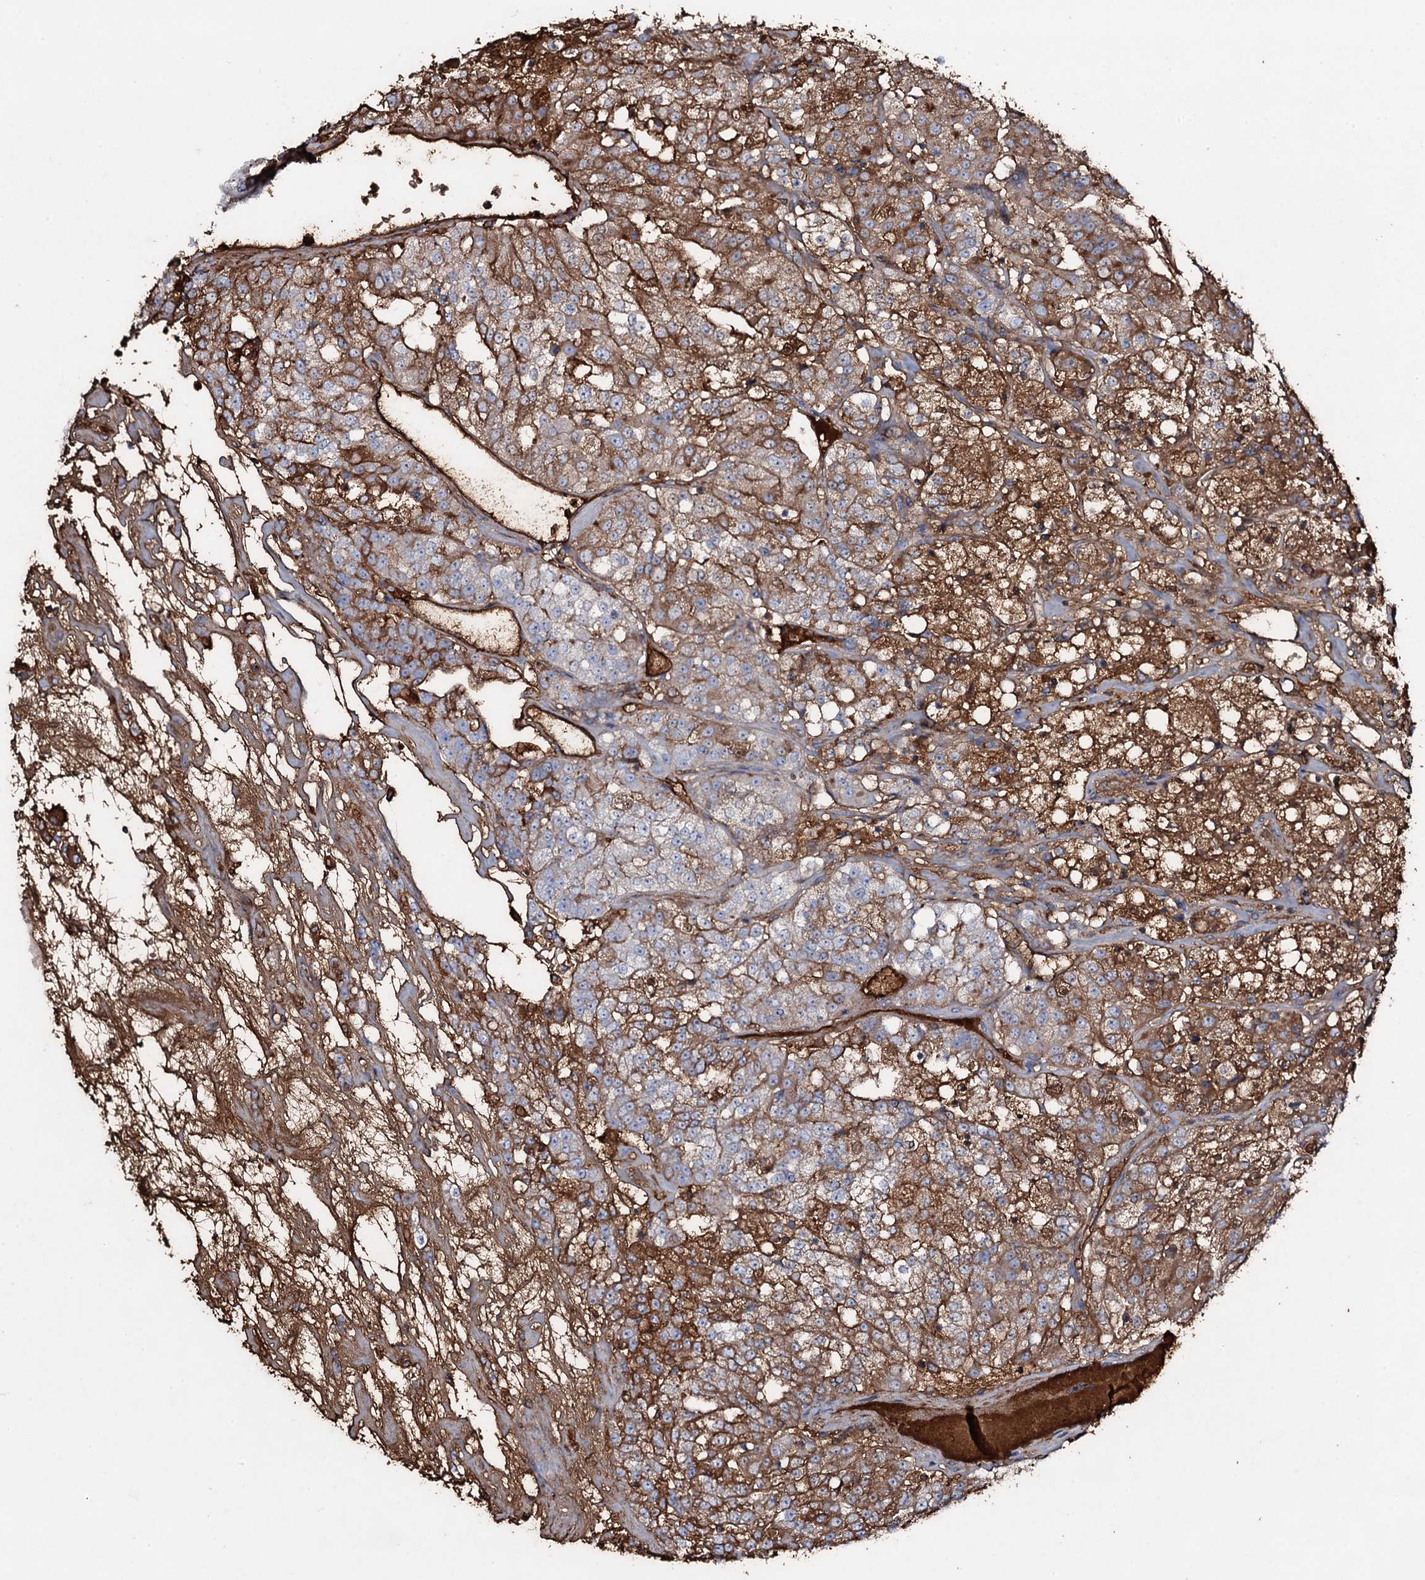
{"staining": {"intensity": "strong", "quantity": "25%-75%", "location": "cytoplasmic/membranous"}, "tissue": "renal cancer", "cell_type": "Tumor cells", "image_type": "cancer", "snomed": [{"axis": "morphology", "description": "Adenocarcinoma, NOS"}, {"axis": "topography", "description": "Kidney"}], "caption": "Protein analysis of renal cancer (adenocarcinoma) tissue exhibits strong cytoplasmic/membranous staining in approximately 25%-75% of tumor cells.", "gene": "EDN1", "patient": {"sex": "female", "age": 63}}